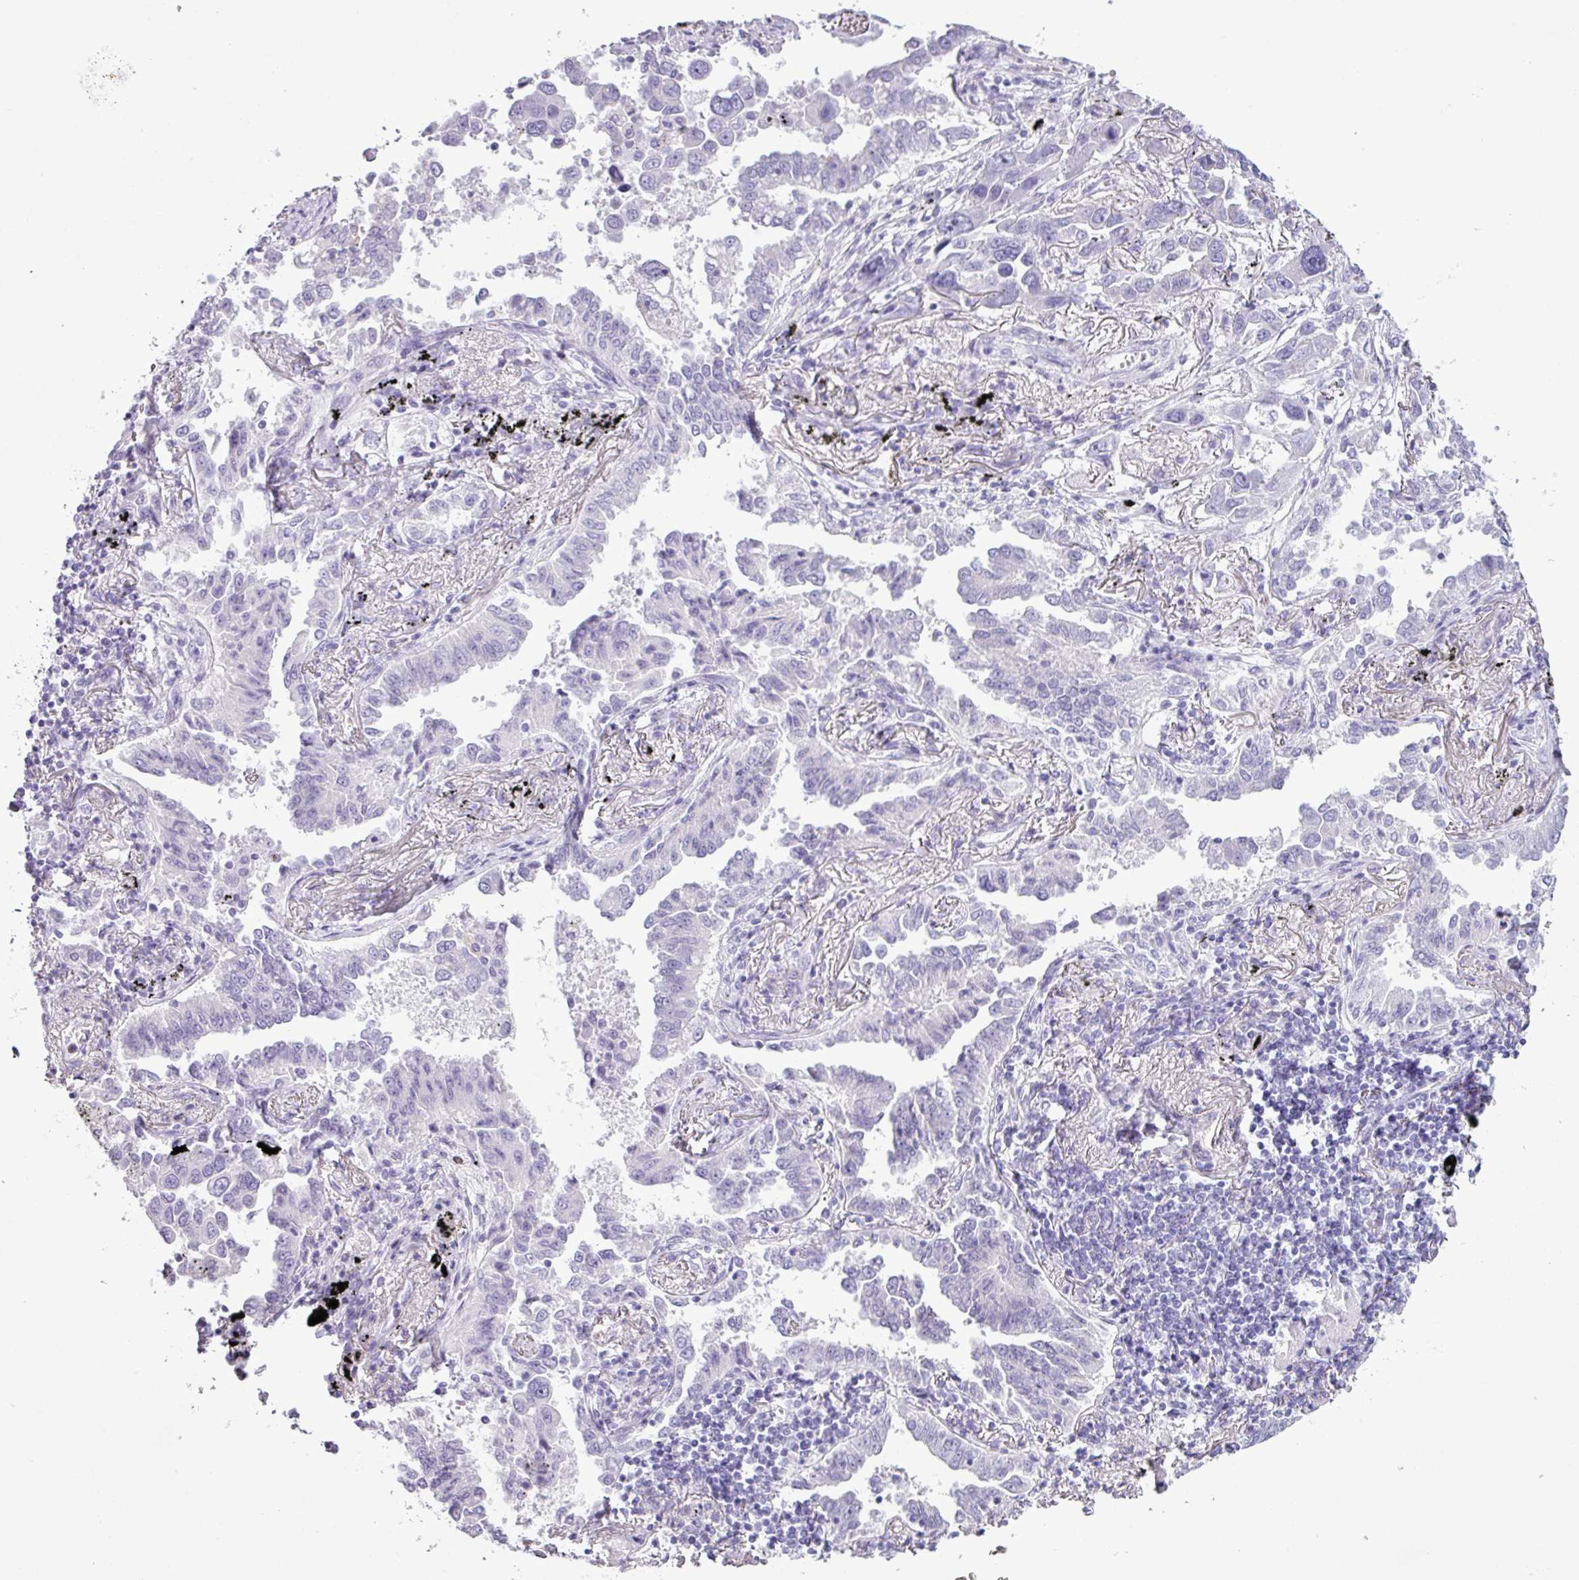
{"staining": {"intensity": "negative", "quantity": "none", "location": "none"}, "tissue": "lung cancer", "cell_type": "Tumor cells", "image_type": "cancer", "snomed": [{"axis": "morphology", "description": "Adenocarcinoma, NOS"}, {"axis": "topography", "description": "Lung"}], "caption": "High power microscopy histopathology image of an immunohistochemistry micrograph of lung cancer (adenocarcinoma), revealing no significant staining in tumor cells.", "gene": "AMY1B", "patient": {"sex": "male", "age": 67}}